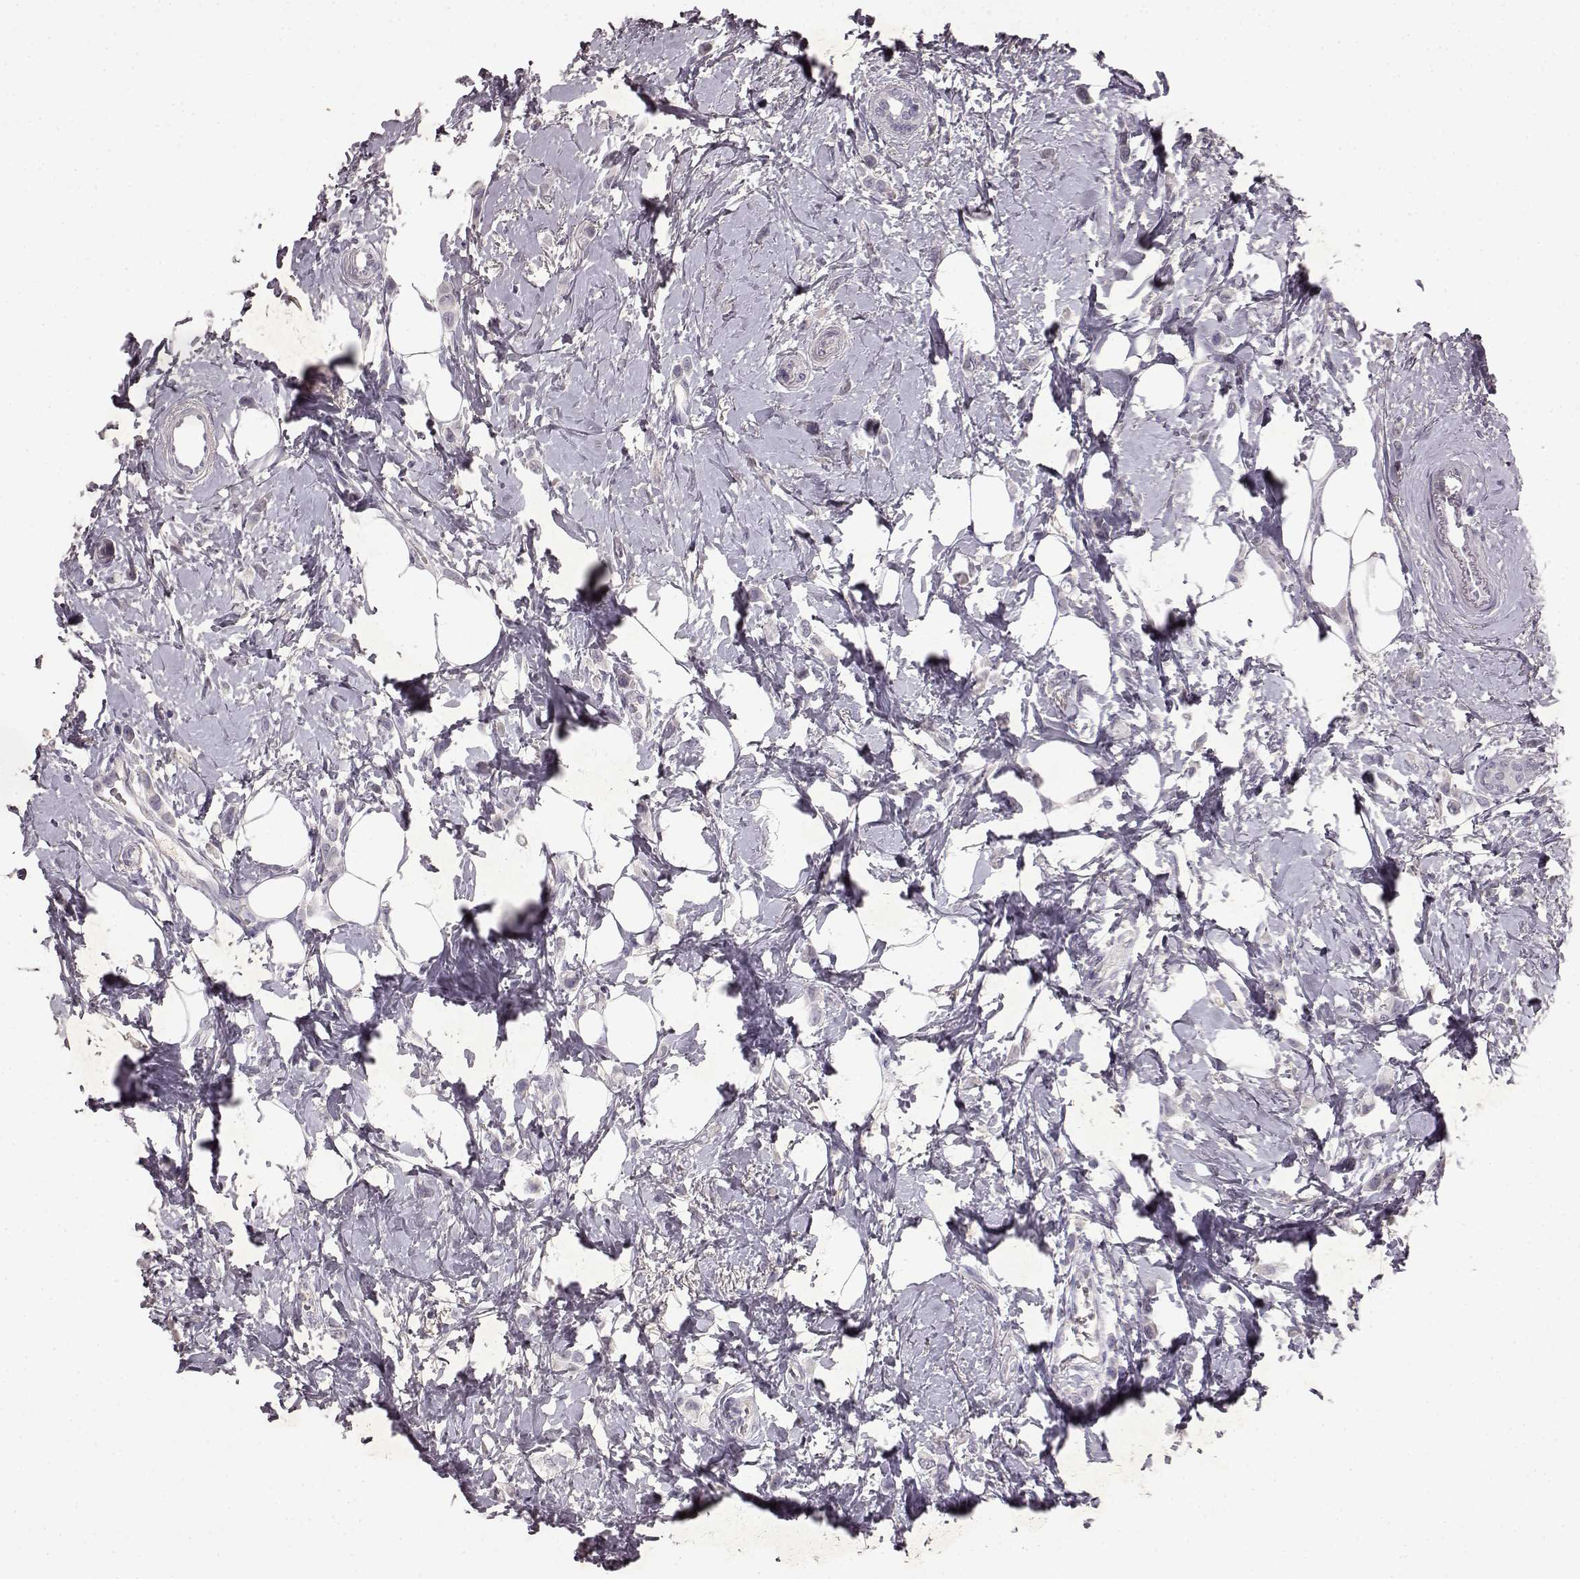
{"staining": {"intensity": "negative", "quantity": "none", "location": "none"}, "tissue": "breast cancer", "cell_type": "Tumor cells", "image_type": "cancer", "snomed": [{"axis": "morphology", "description": "Lobular carcinoma"}, {"axis": "topography", "description": "Breast"}], "caption": "High magnification brightfield microscopy of breast lobular carcinoma stained with DAB (brown) and counterstained with hematoxylin (blue): tumor cells show no significant positivity.", "gene": "SPAG17", "patient": {"sex": "female", "age": 66}}